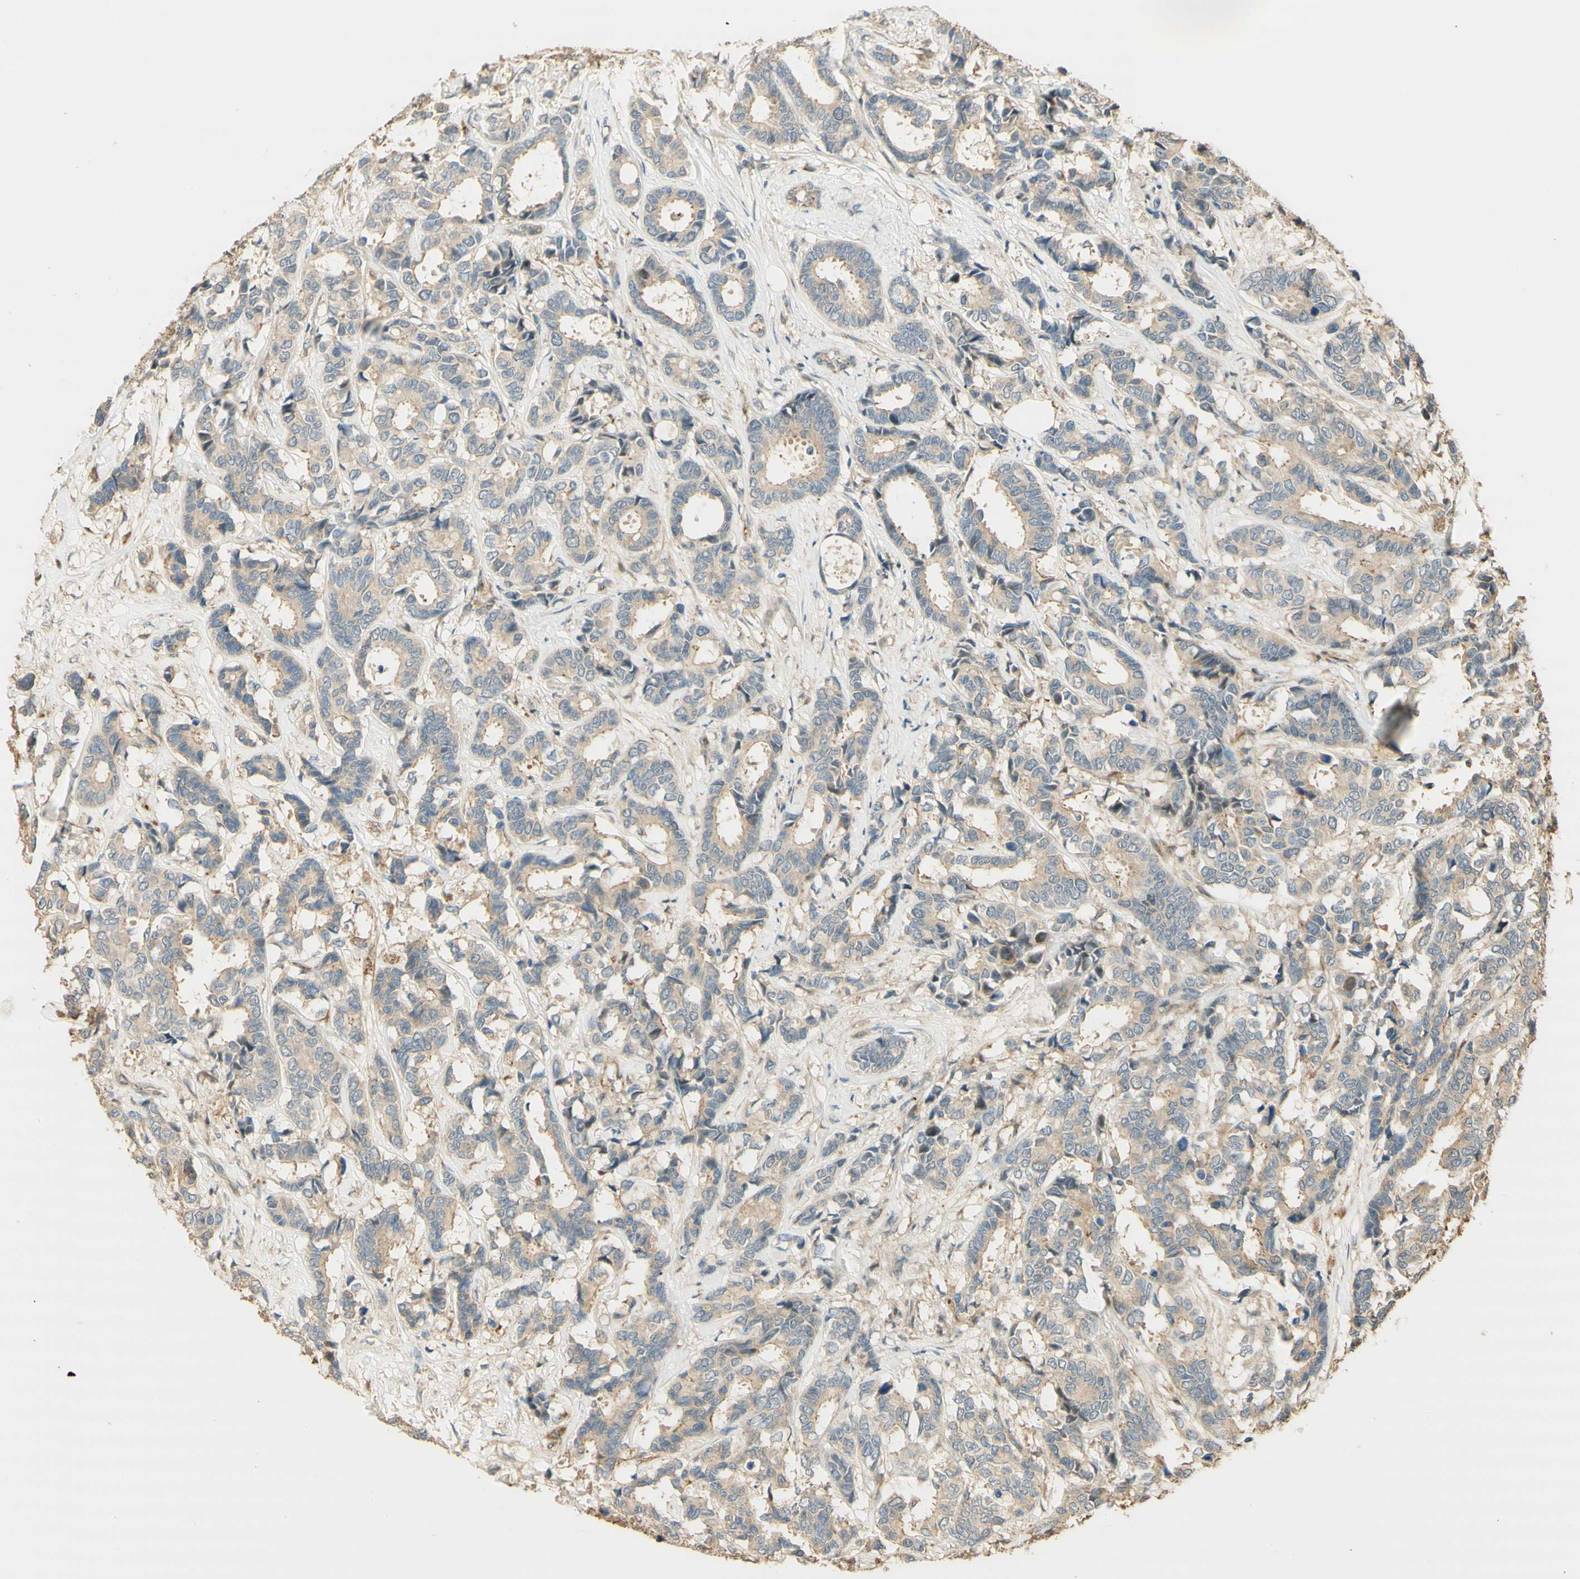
{"staining": {"intensity": "weak", "quantity": "<25%", "location": "cytoplasmic/membranous"}, "tissue": "breast cancer", "cell_type": "Tumor cells", "image_type": "cancer", "snomed": [{"axis": "morphology", "description": "Duct carcinoma"}, {"axis": "topography", "description": "Breast"}], "caption": "The image reveals no significant staining in tumor cells of breast cancer.", "gene": "AGER", "patient": {"sex": "female", "age": 87}}